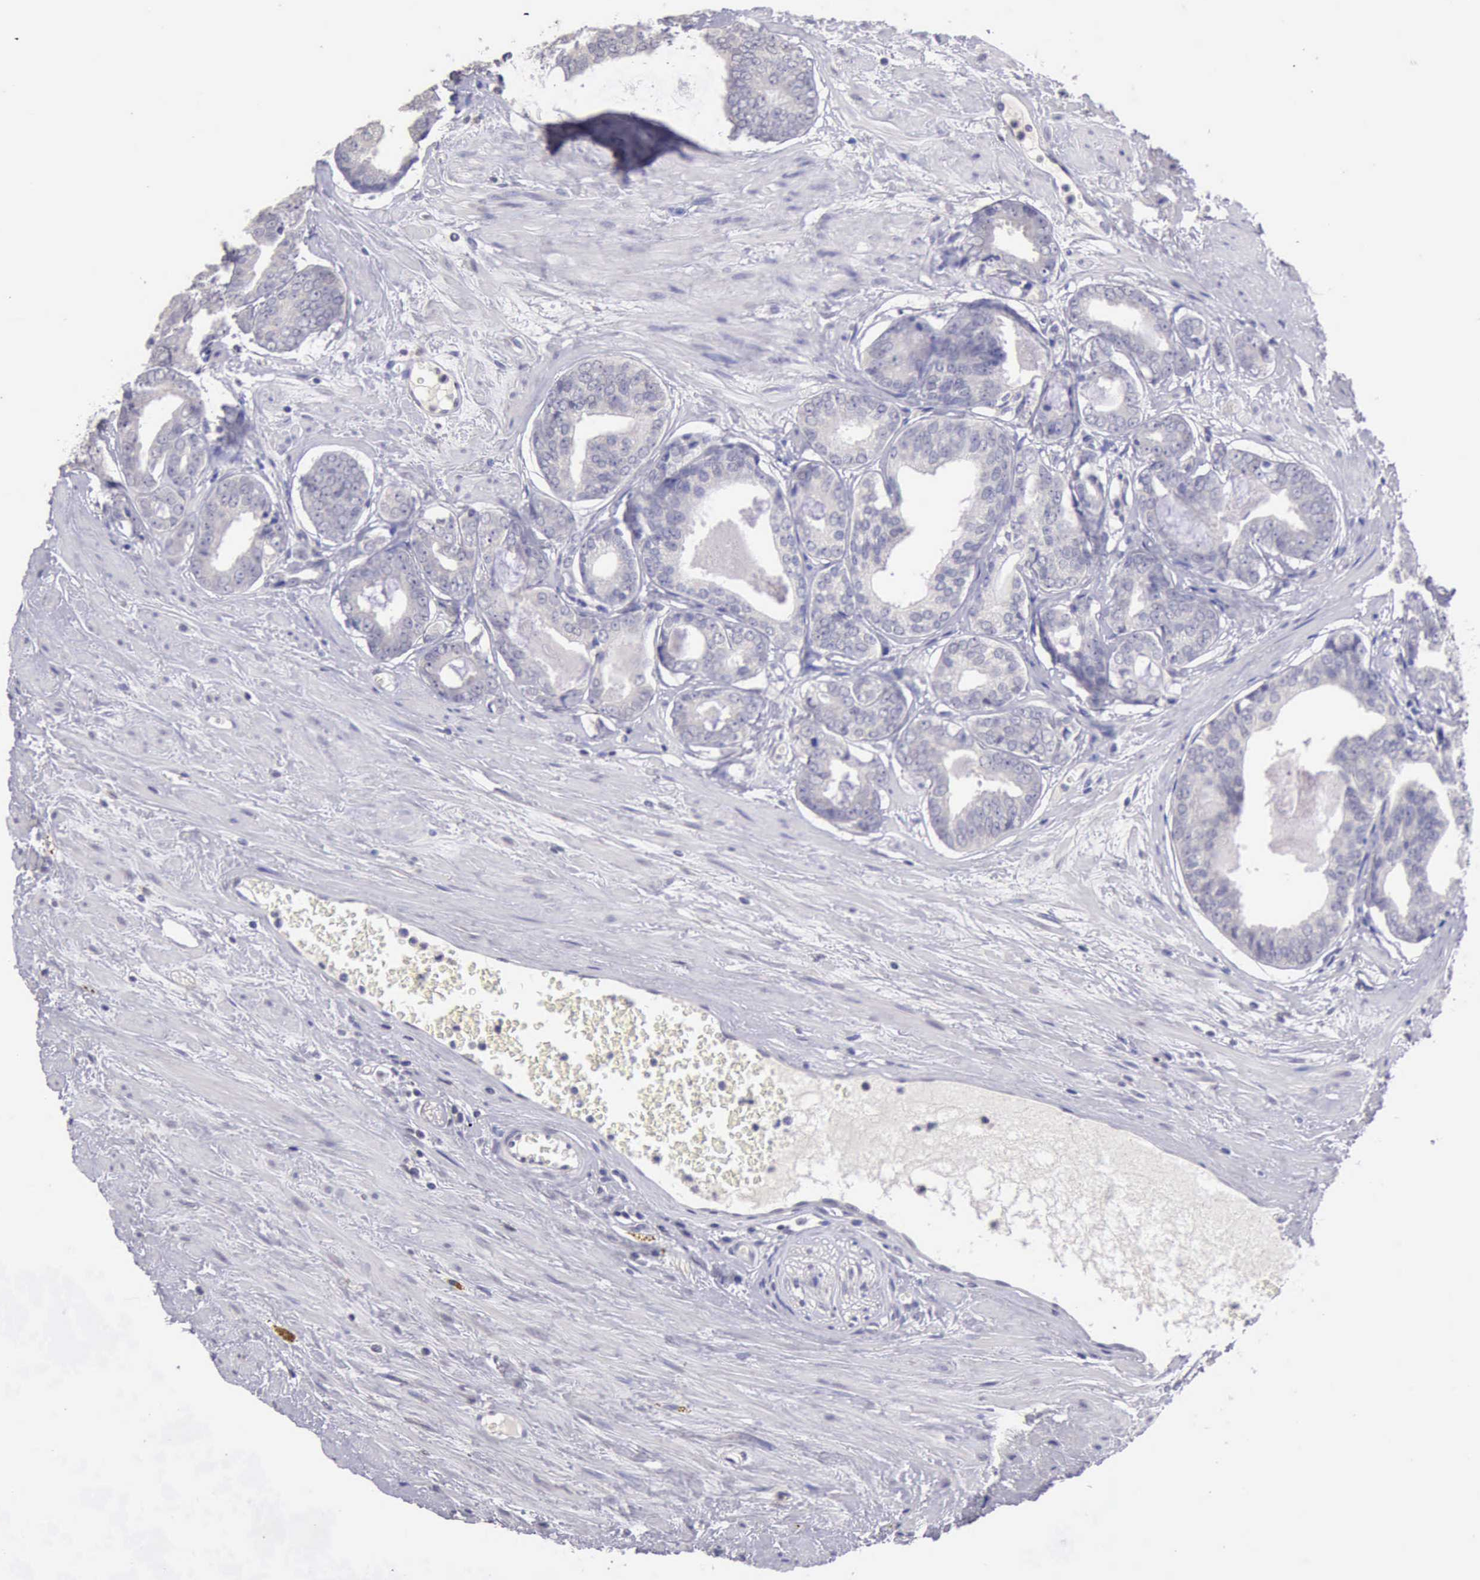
{"staining": {"intensity": "negative", "quantity": "none", "location": "none"}, "tissue": "prostate cancer", "cell_type": "Tumor cells", "image_type": "cancer", "snomed": [{"axis": "morphology", "description": "Adenocarcinoma, Medium grade"}, {"axis": "topography", "description": "Prostate"}], "caption": "Histopathology image shows no significant protein positivity in tumor cells of prostate adenocarcinoma (medium-grade). Brightfield microscopy of immunohistochemistry stained with DAB (brown) and hematoxylin (blue), captured at high magnification.", "gene": "KCND1", "patient": {"sex": "male", "age": 79}}